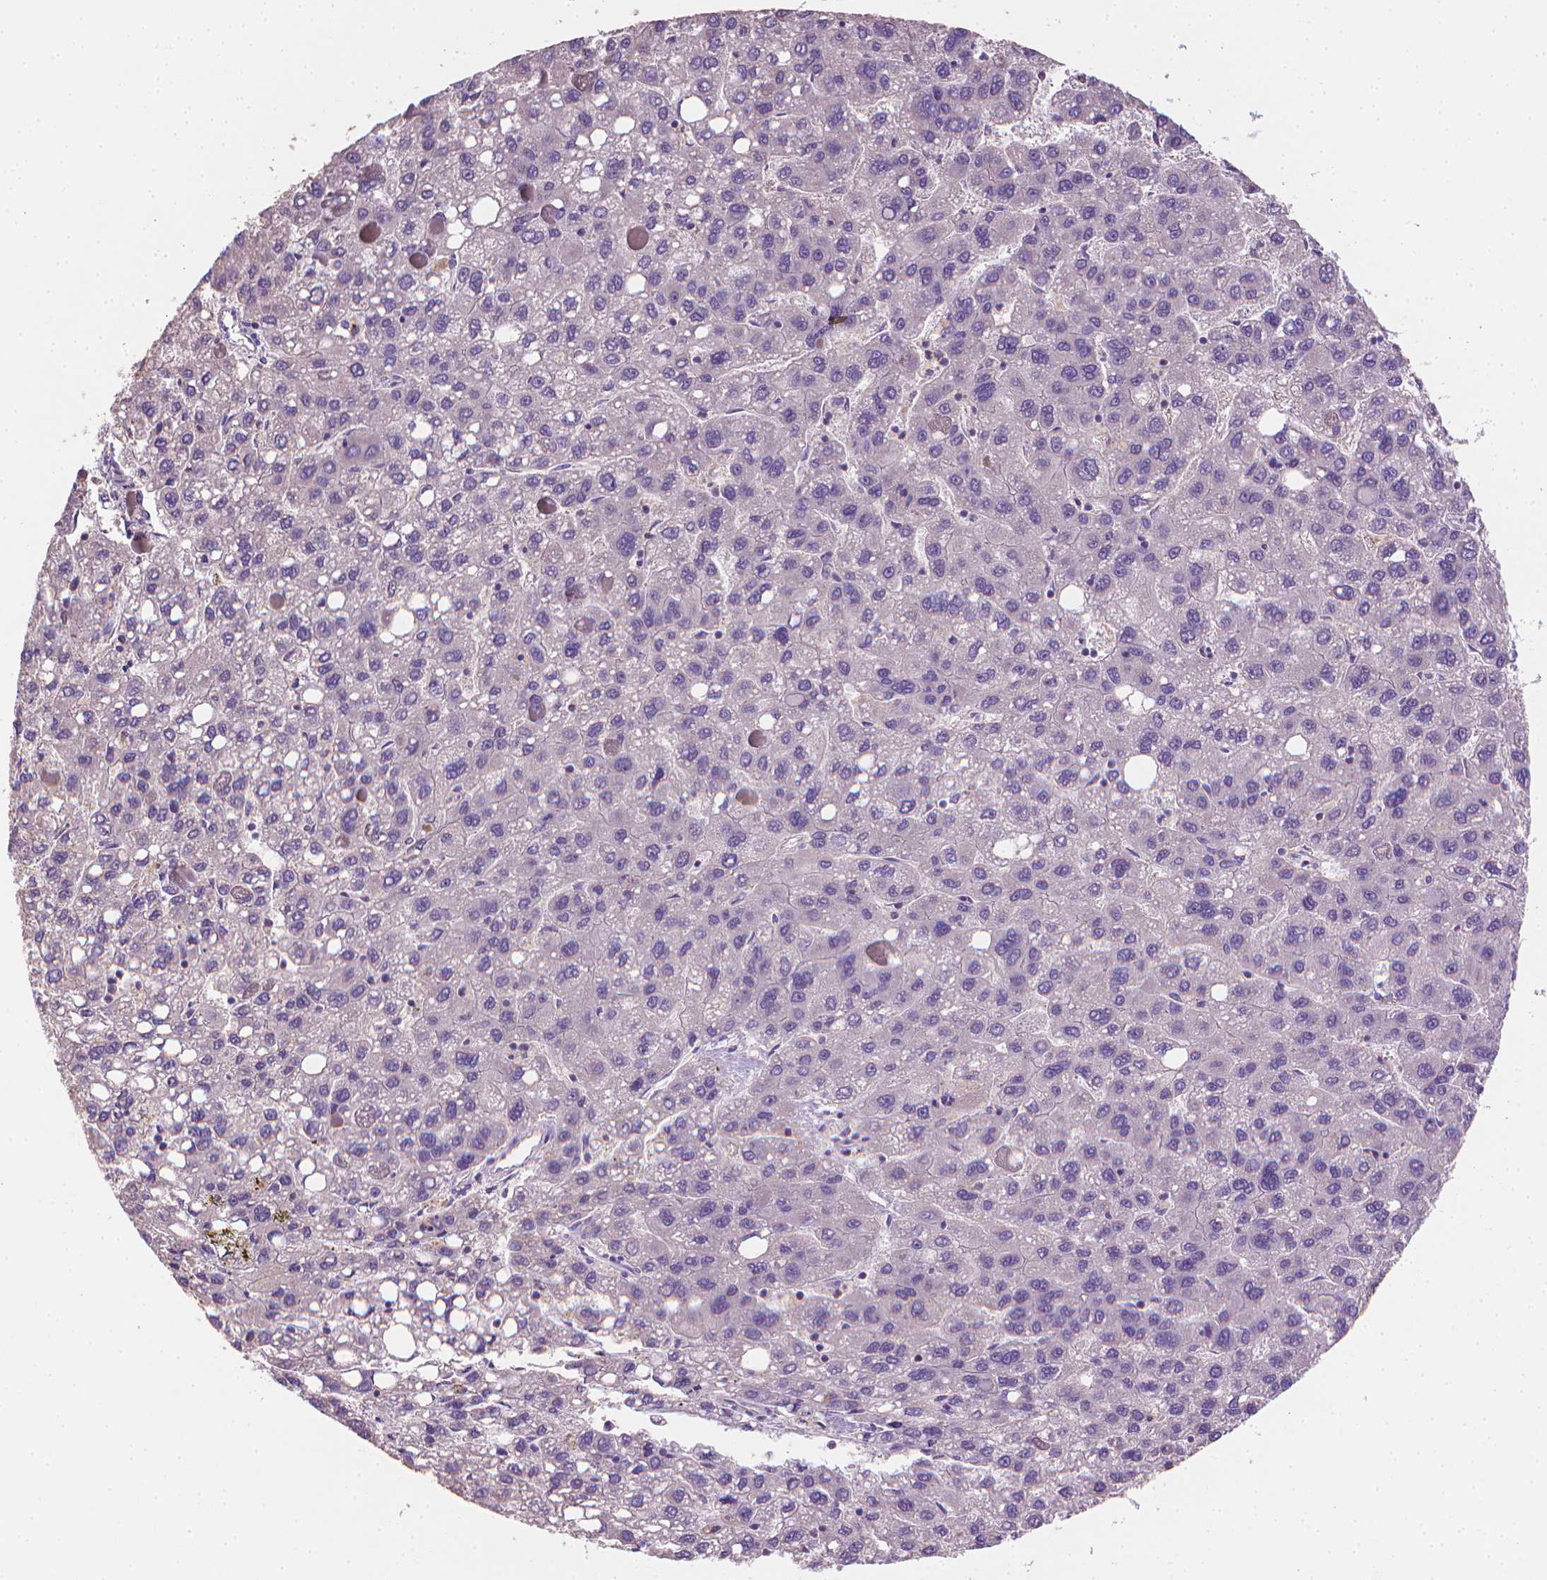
{"staining": {"intensity": "negative", "quantity": "none", "location": "none"}, "tissue": "liver cancer", "cell_type": "Tumor cells", "image_type": "cancer", "snomed": [{"axis": "morphology", "description": "Carcinoma, Hepatocellular, NOS"}, {"axis": "topography", "description": "Liver"}], "caption": "High power microscopy photomicrograph of an IHC histopathology image of hepatocellular carcinoma (liver), revealing no significant expression in tumor cells. (DAB (3,3'-diaminobenzidine) immunohistochemistry, high magnification).", "gene": "CATIP", "patient": {"sex": "female", "age": 82}}